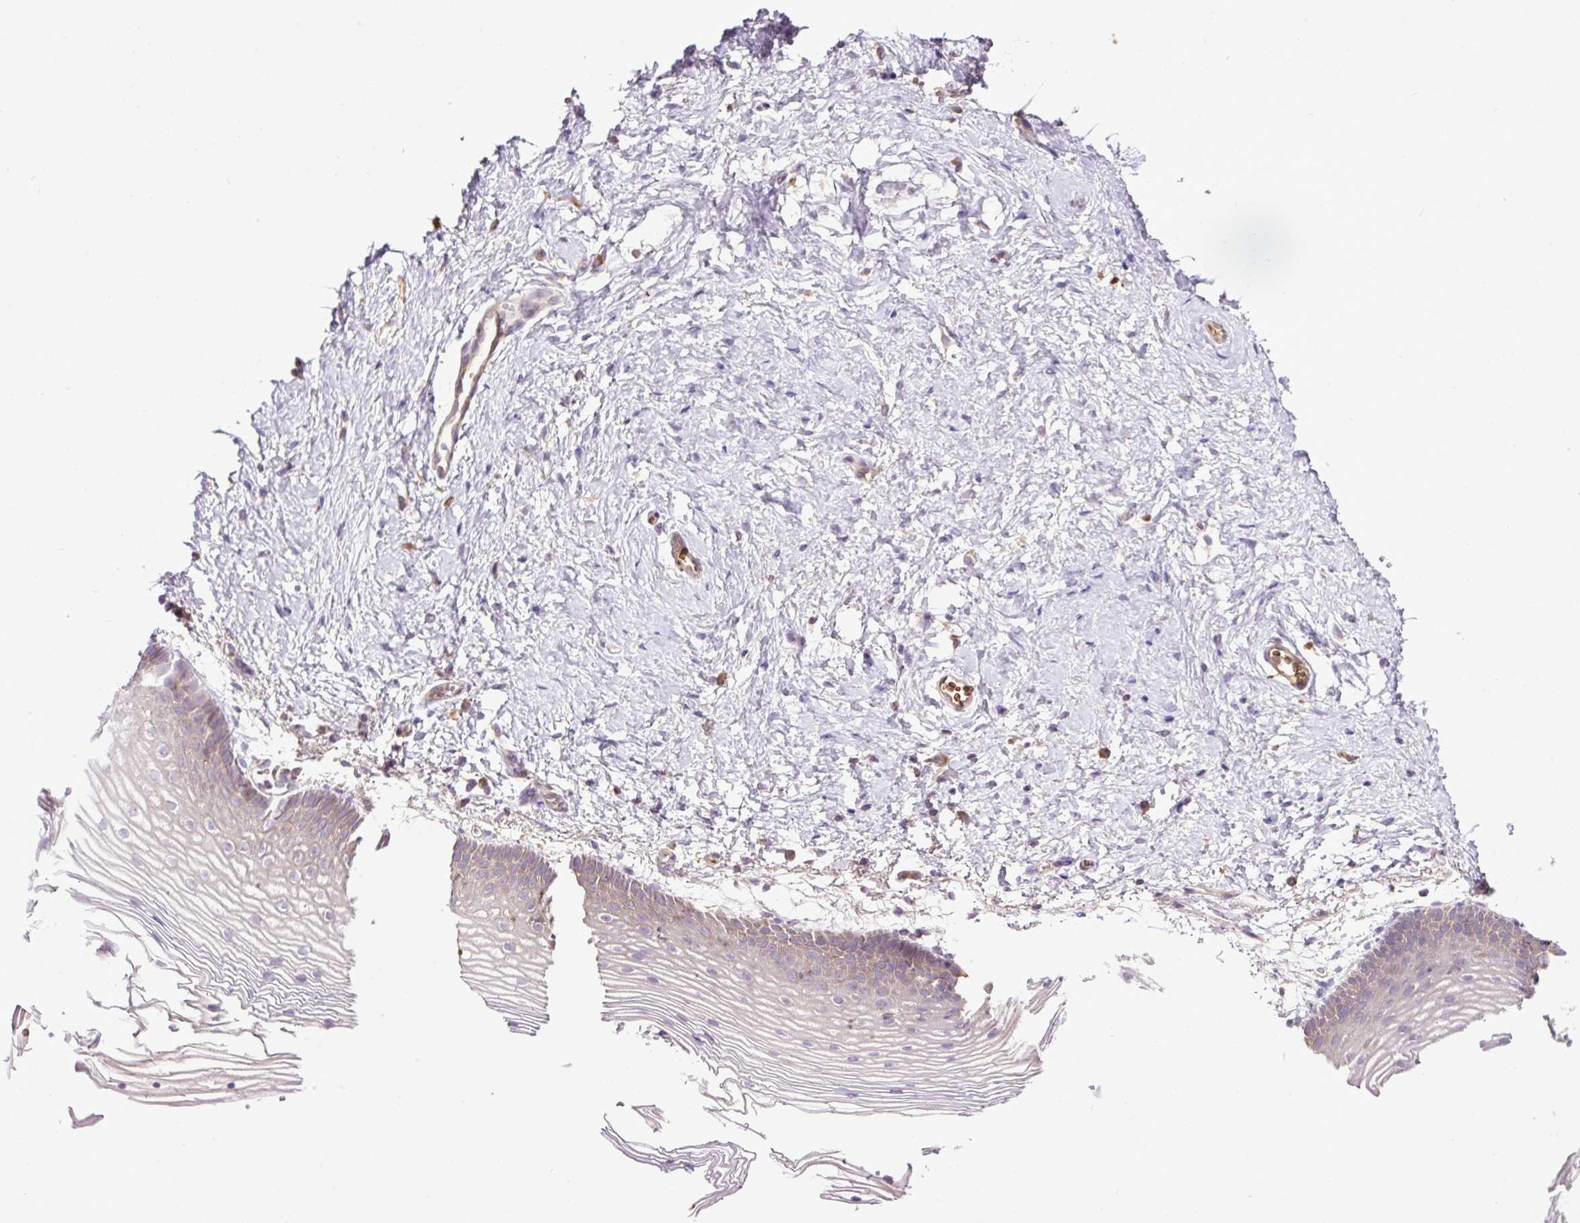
{"staining": {"intensity": "negative", "quantity": "none", "location": "none"}, "tissue": "vagina", "cell_type": "Squamous epithelial cells", "image_type": "normal", "snomed": [{"axis": "morphology", "description": "Normal tissue, NOS"}, {"axis": "topography", "description": "Vagina"}], "caption": "Squamous epithelial cells show no significant positivity in normal vagina.", "gene": "CXCL13", "patient": {"sex": "female", "age": 56}}